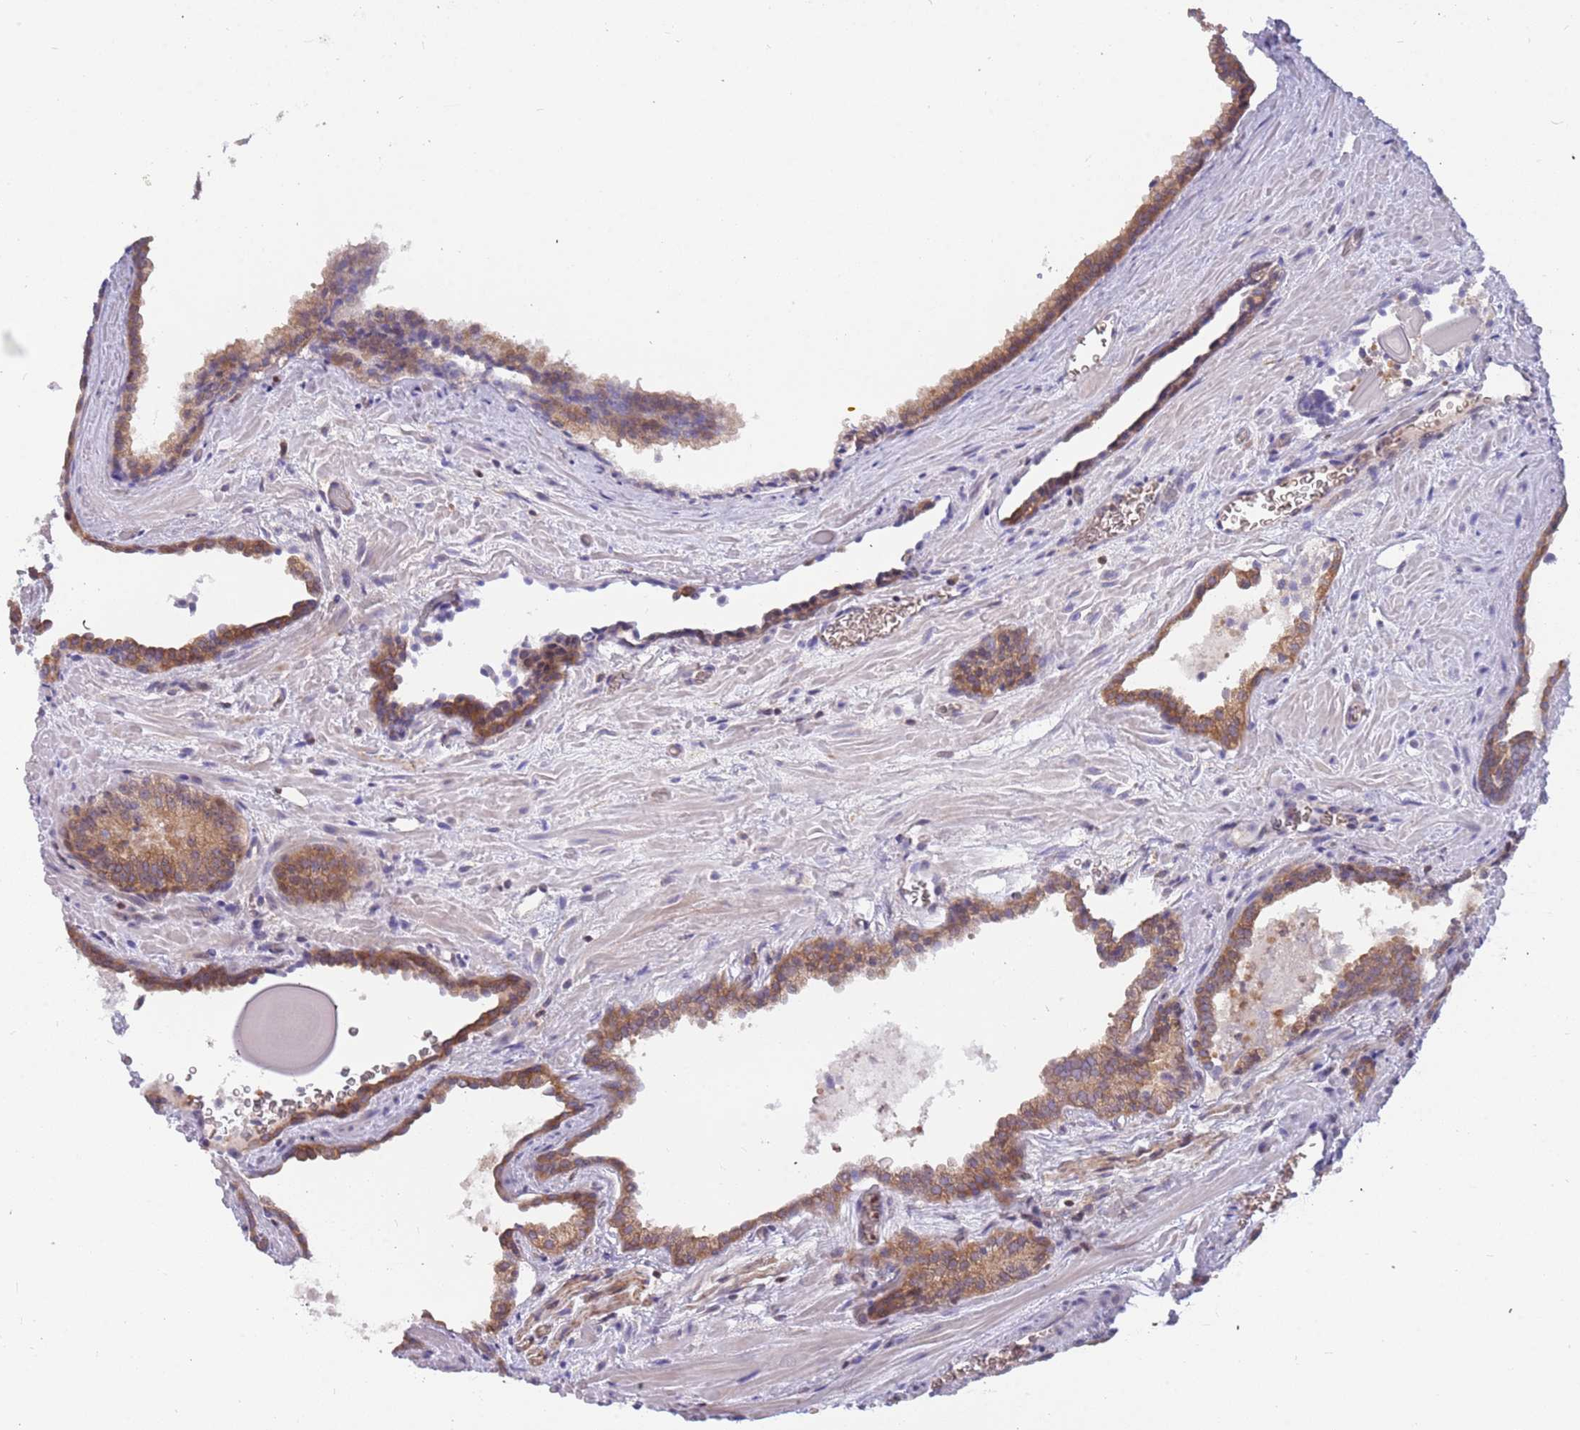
{"staining": {"intensity": "moderate", "quantity": ">75%", "location": "cytoplasmic/membranous"}, "tissue": "prostate cancer", "cell_type": "Tumor cells", "image_type": "cancer", "snomed": [{"axis": "morphology", "description": "Adenocarcinoma, High grade"}, {"axis": "topography", "description": "Prostate"}], "caption": "Immunohistochemistry photomicrograph of prostate high-grade adenocarcinoma stained for a protein (brown), which shows medium levels of moderate cytoplasmic/membranous staining in approximately >75% of tumor cells.", "gene": "ARHGEF5", "patient": {"sex": "male", "age": 66}}